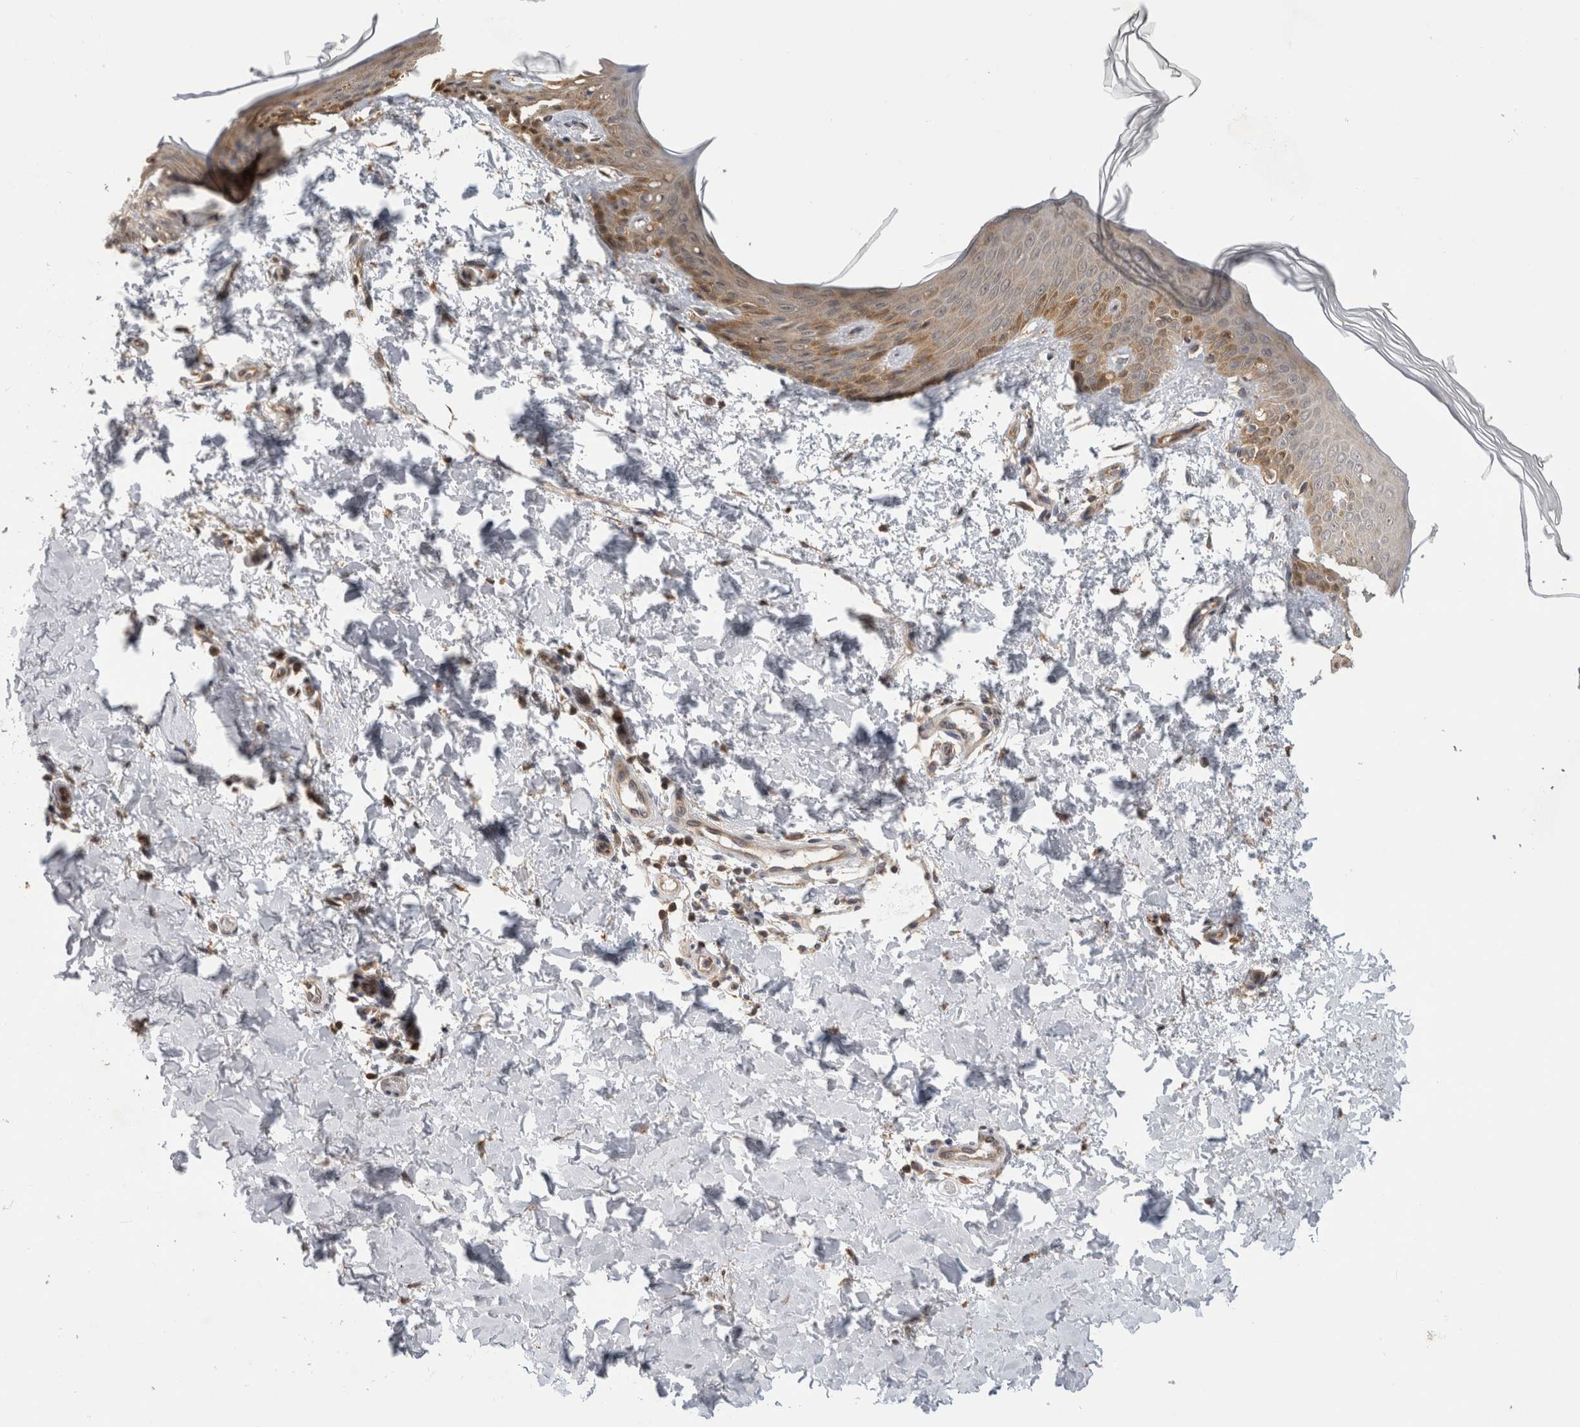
{"staining": {"intensity": "moderate", "quantity": ">75%", "location": "cytoplasmic/membranous"}, "tissue": "skin", "cell_type": "Fibroblasts", "image_type": "normal", "snomed": [{"axis": "morphology", "description": "Normal tissue, NOS"}, {"axis": "morphology", "description": "Neoplasm, benign, NOS"}, {"axis": "topography", "description": "Skin"}, {"axis": "topography", "description": "Soft tissue"}], "caption": "Skin stained for a protein displays moderate cytoplasmic/membranous positivity in fibroblasts. (Stains: DAB in brown, nuclei in blue, Microscopy: brightfield microscopy at high magnification).", "gene": "PARP6", "patient": {"sex": "male", "age": 26}}